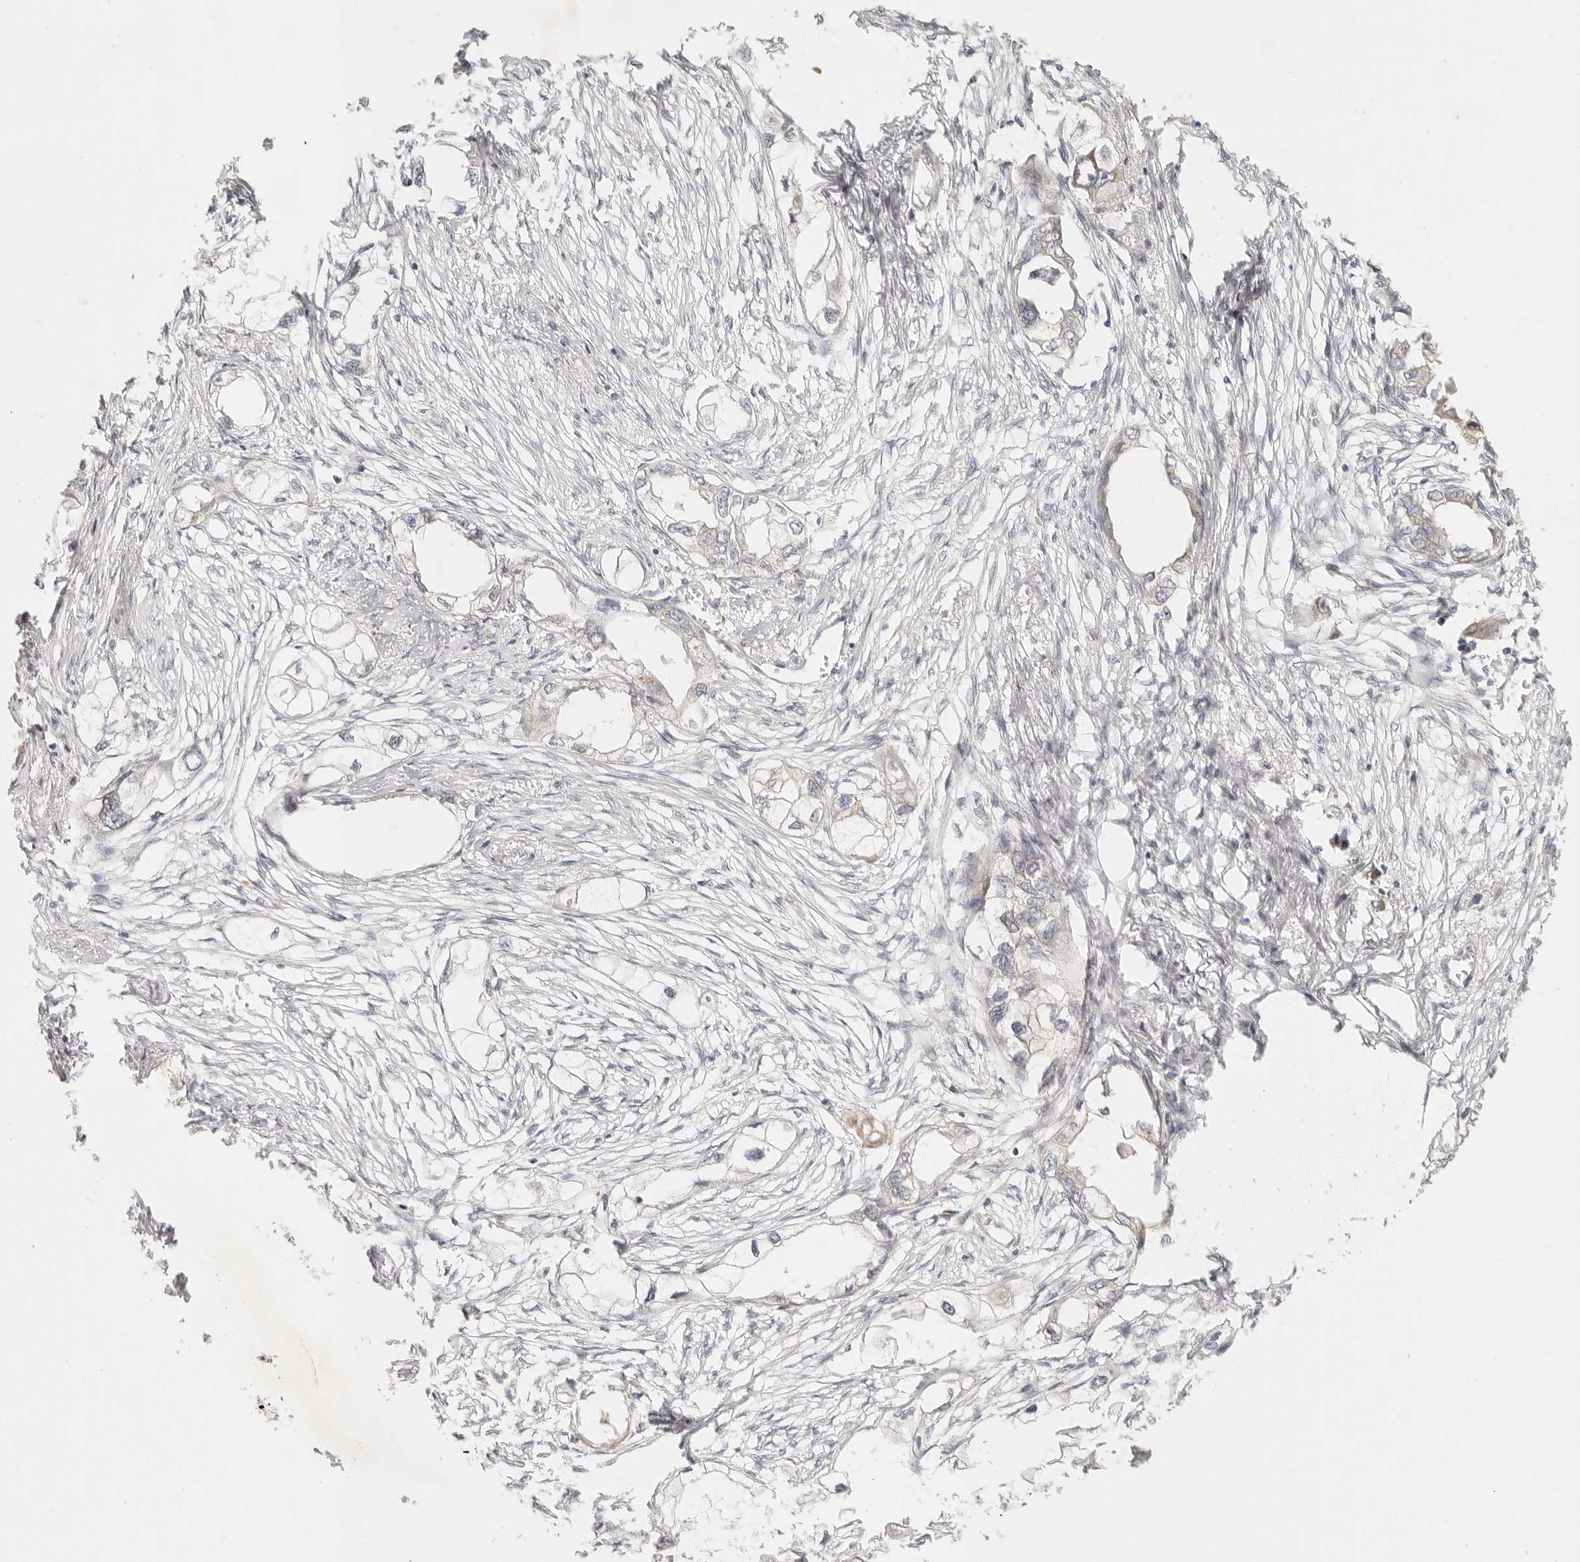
{"staining": {"intensity": "weak", "quantity": "<25%", "location": "cytoplasmic/membranous"}, "tissue": "endometrial cancer", "cell_type": "Tumor cells", "image_type": "cancer", "snomed": [{"axis": "morphology", "description": "Adenocarcinoma, NOS"}, {"axis": "morphology", "description": "Adenocarcinoma, metastatic, NOS"}, {"axis": "topography", "description": "Adipose tissue"}, {"axis": "topography", "description": "Endometrium"}], "caption": "Tumor cells show no significant staining in endometrial cancer.", "gene": "PABPC4", "patient": {"sex": "female", "age": 67}}